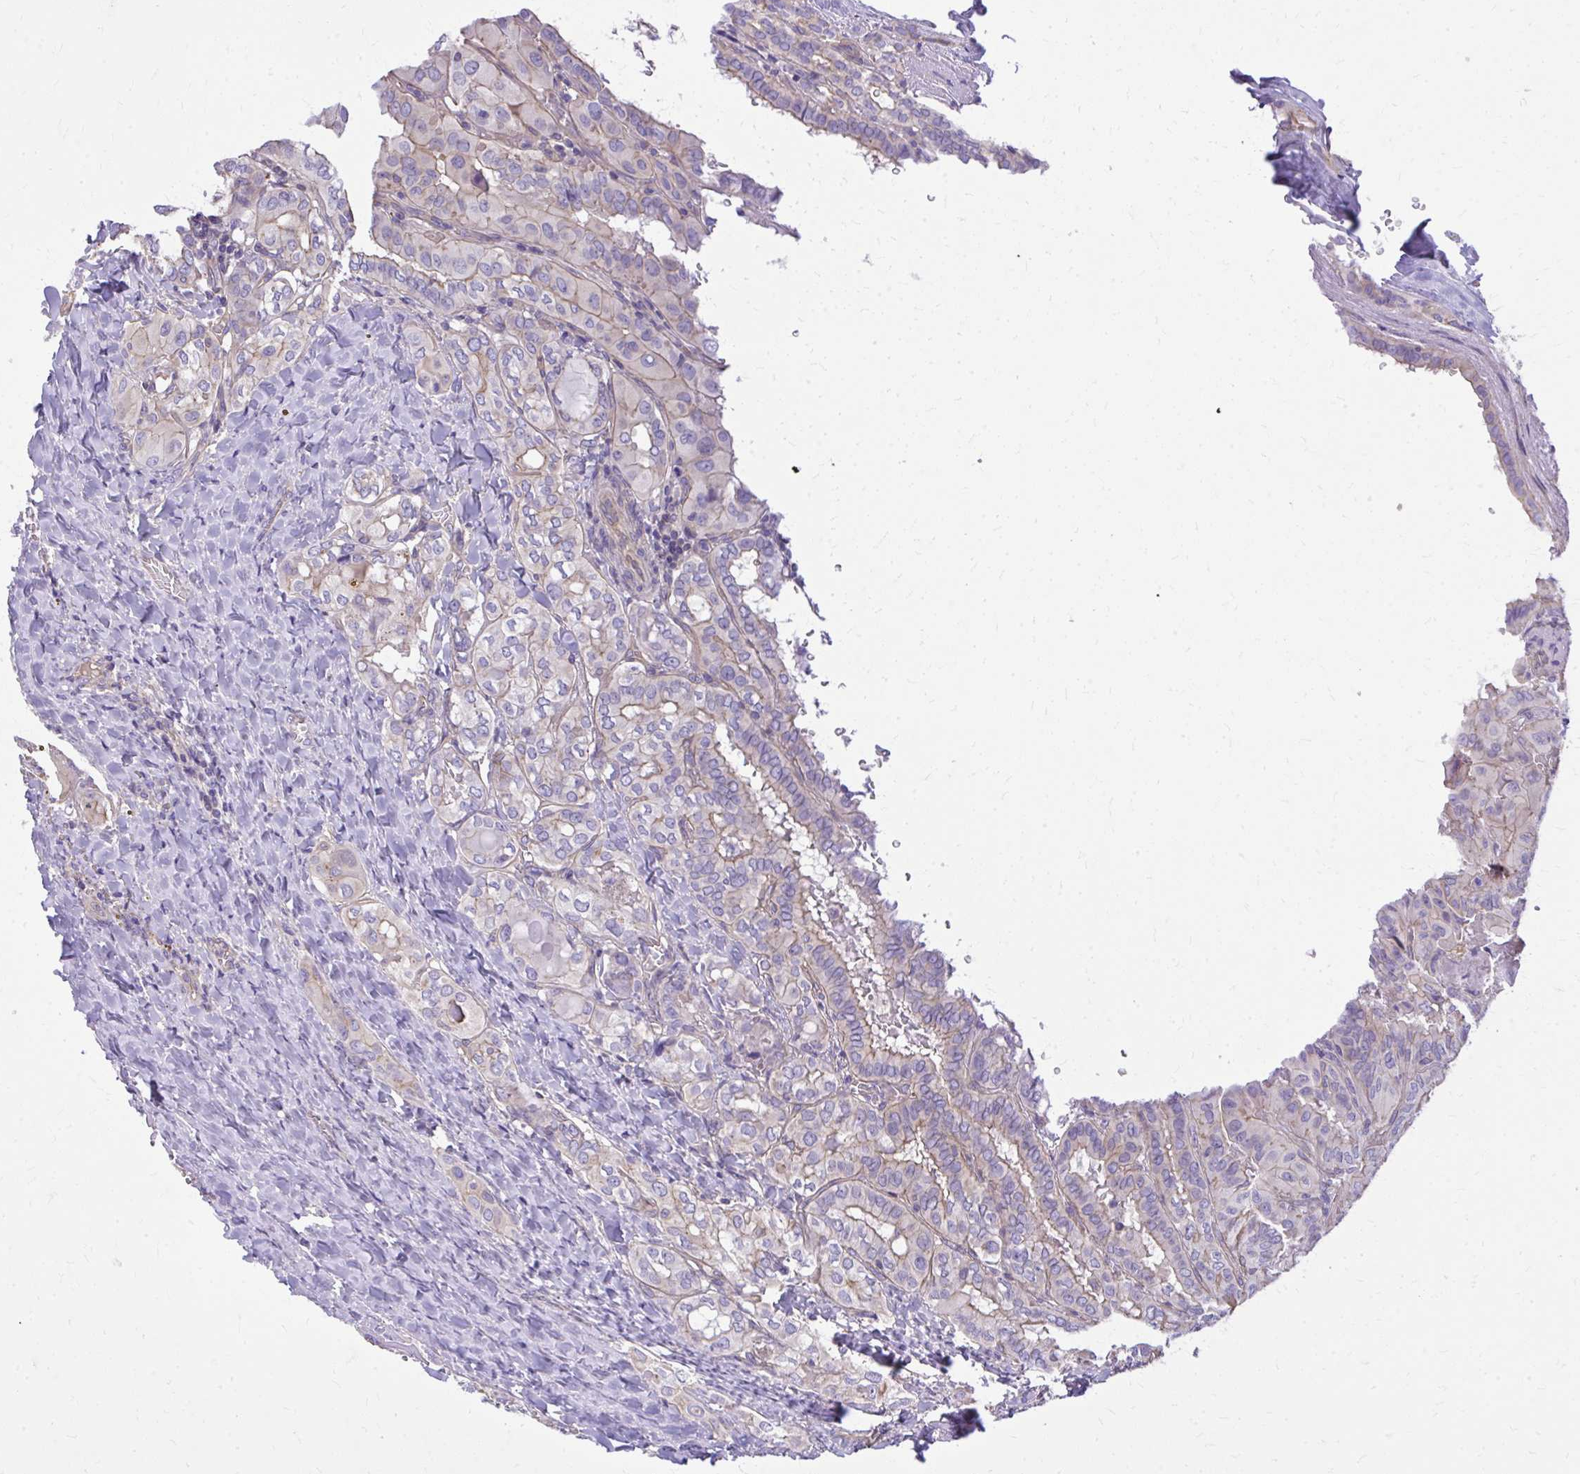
{"staining": {"intensity": "weak", "quantity": "25%-75%", "location": "cytoplasmic/membranous"}, "tissue": "thyroid cancer", "cell_type": "Tumor cells", "image_type": "cancer", "snomed": [{"axis": "morphology", "description": "Papillary adenocarcinoma, NOS"}, {"axis": "topography", "description": "Thyroid gland"}], "caption": "IHC of thyroid cancer (papillary adenocarcinoma) exhibits low levels of weak cytoplasmic/membranous positivity in about 25%-75% of tumor cells.", "gene": "RUNDC3B", "patient": {"sex": "female", "age": 46}}